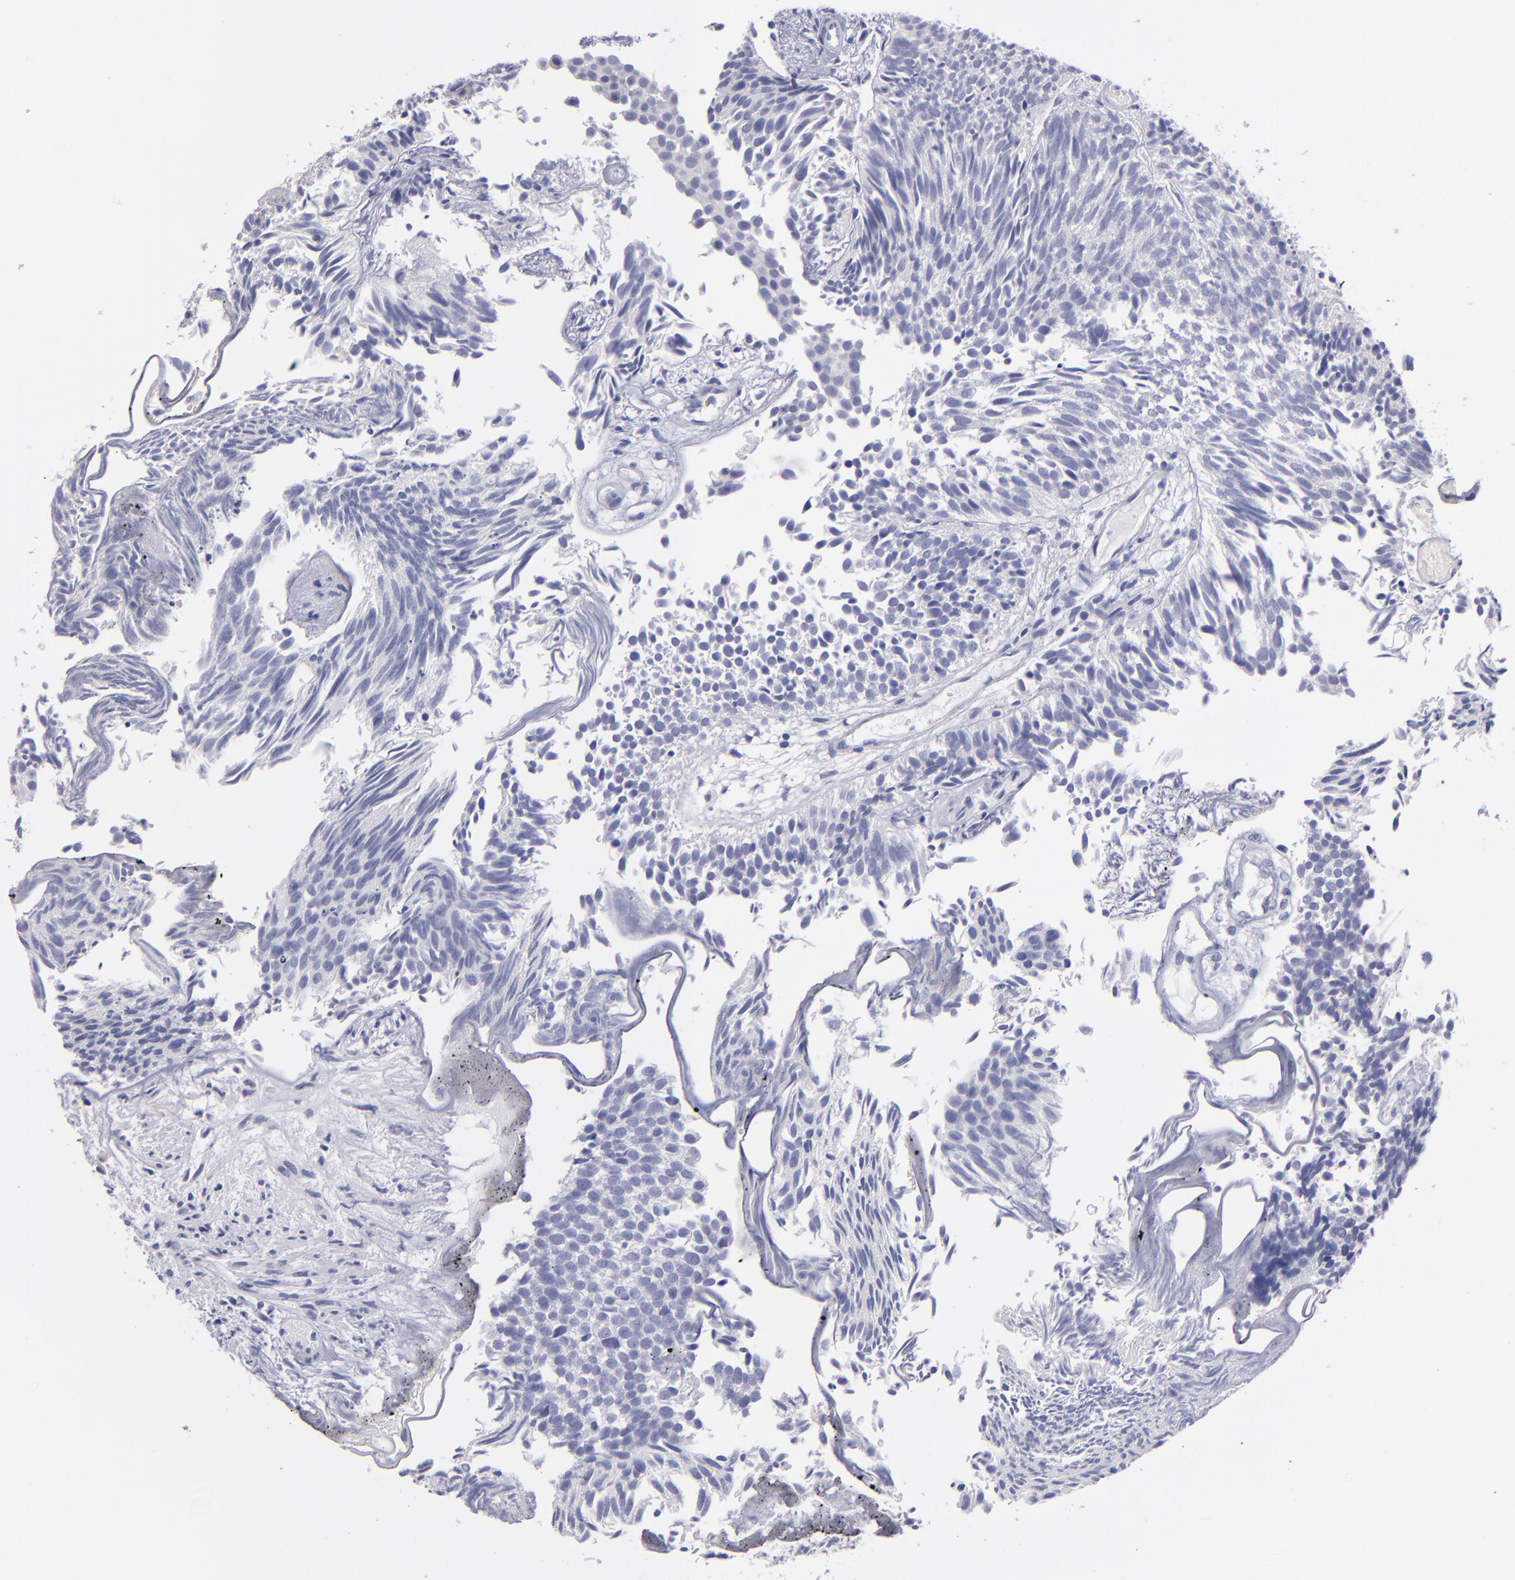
{"staining": {"intensity": "negative", "quantity": "none", "location": "none"}, "tissue": "urothelial cancer", "cell_type": "Tumor cells", "image_type": "cancer", "snomed": [{"axis": "morphology", "description": "Urothelial carcinoma, Low grade"}, {"axis": "topography", "description": "Urinary bladder"}], "caption": "Immunohistochemistry of low-grade urothelial carcinoma shows no positivity in tumor cells.", "gene": "SNAP25", "patient": {"sex": "male", "age": 84}}